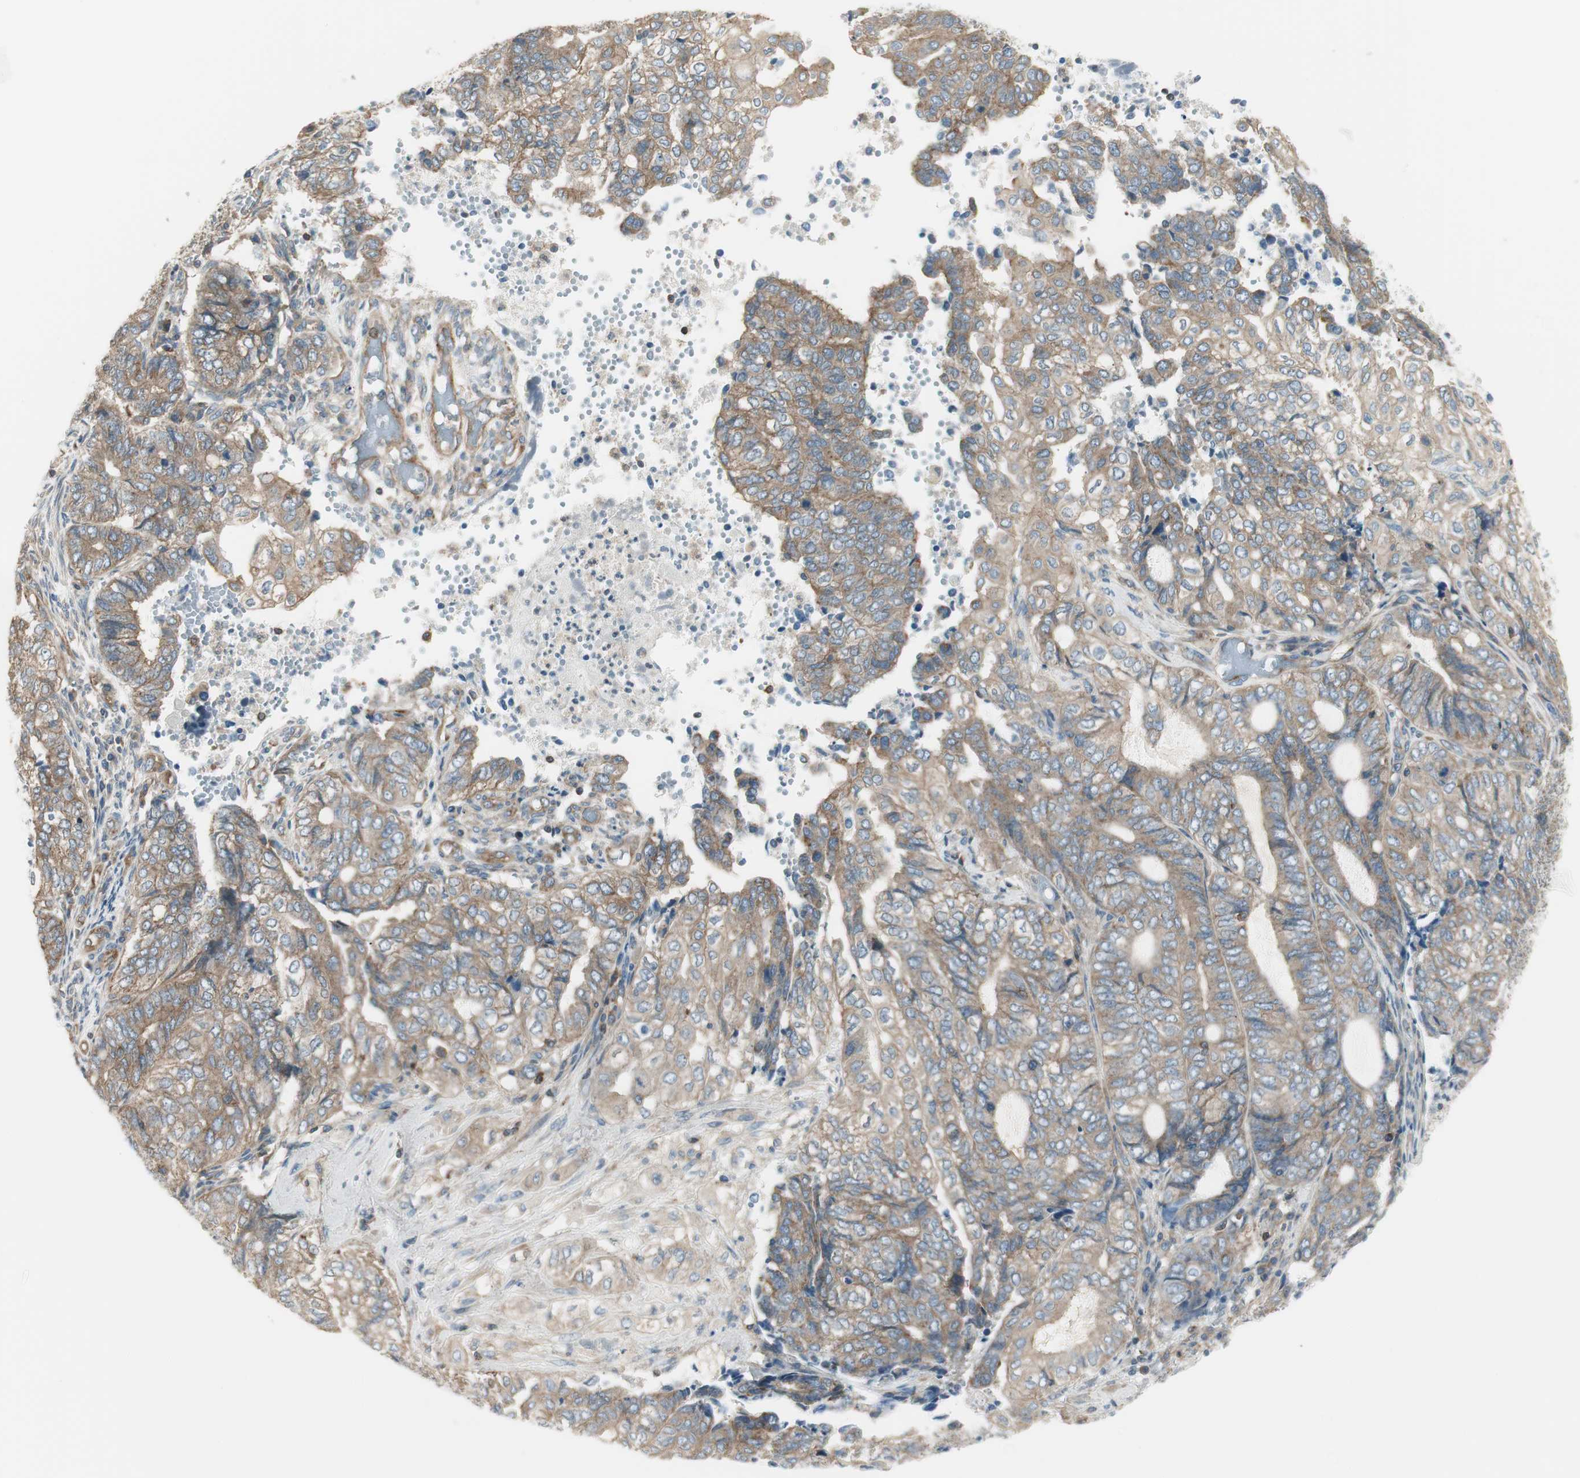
{"staining": {"intensity": "moderate", "quantity": ">75%", "location": "cytoplasmic/membranous"}, "tissue": "endometrial cancer", "cell_type": "Tumor cells", "image_type": "cancer", "snomed": [{"axis": "morphology", "description": "Adenocarcinoma, NOS"}, {"axis": "topography", "description": "Uterus"}, {"axis": "topography", "description": "Endometrium"}], "caption": "This micrograph reveals IHC staining of adenocarcinoma (endometrial), with medium moderate cytoplasmic/membranous expression in approximately >75% of tumor cells.", "gene": "AGFG1", "patient": {"sex": "female", "age": 70}}